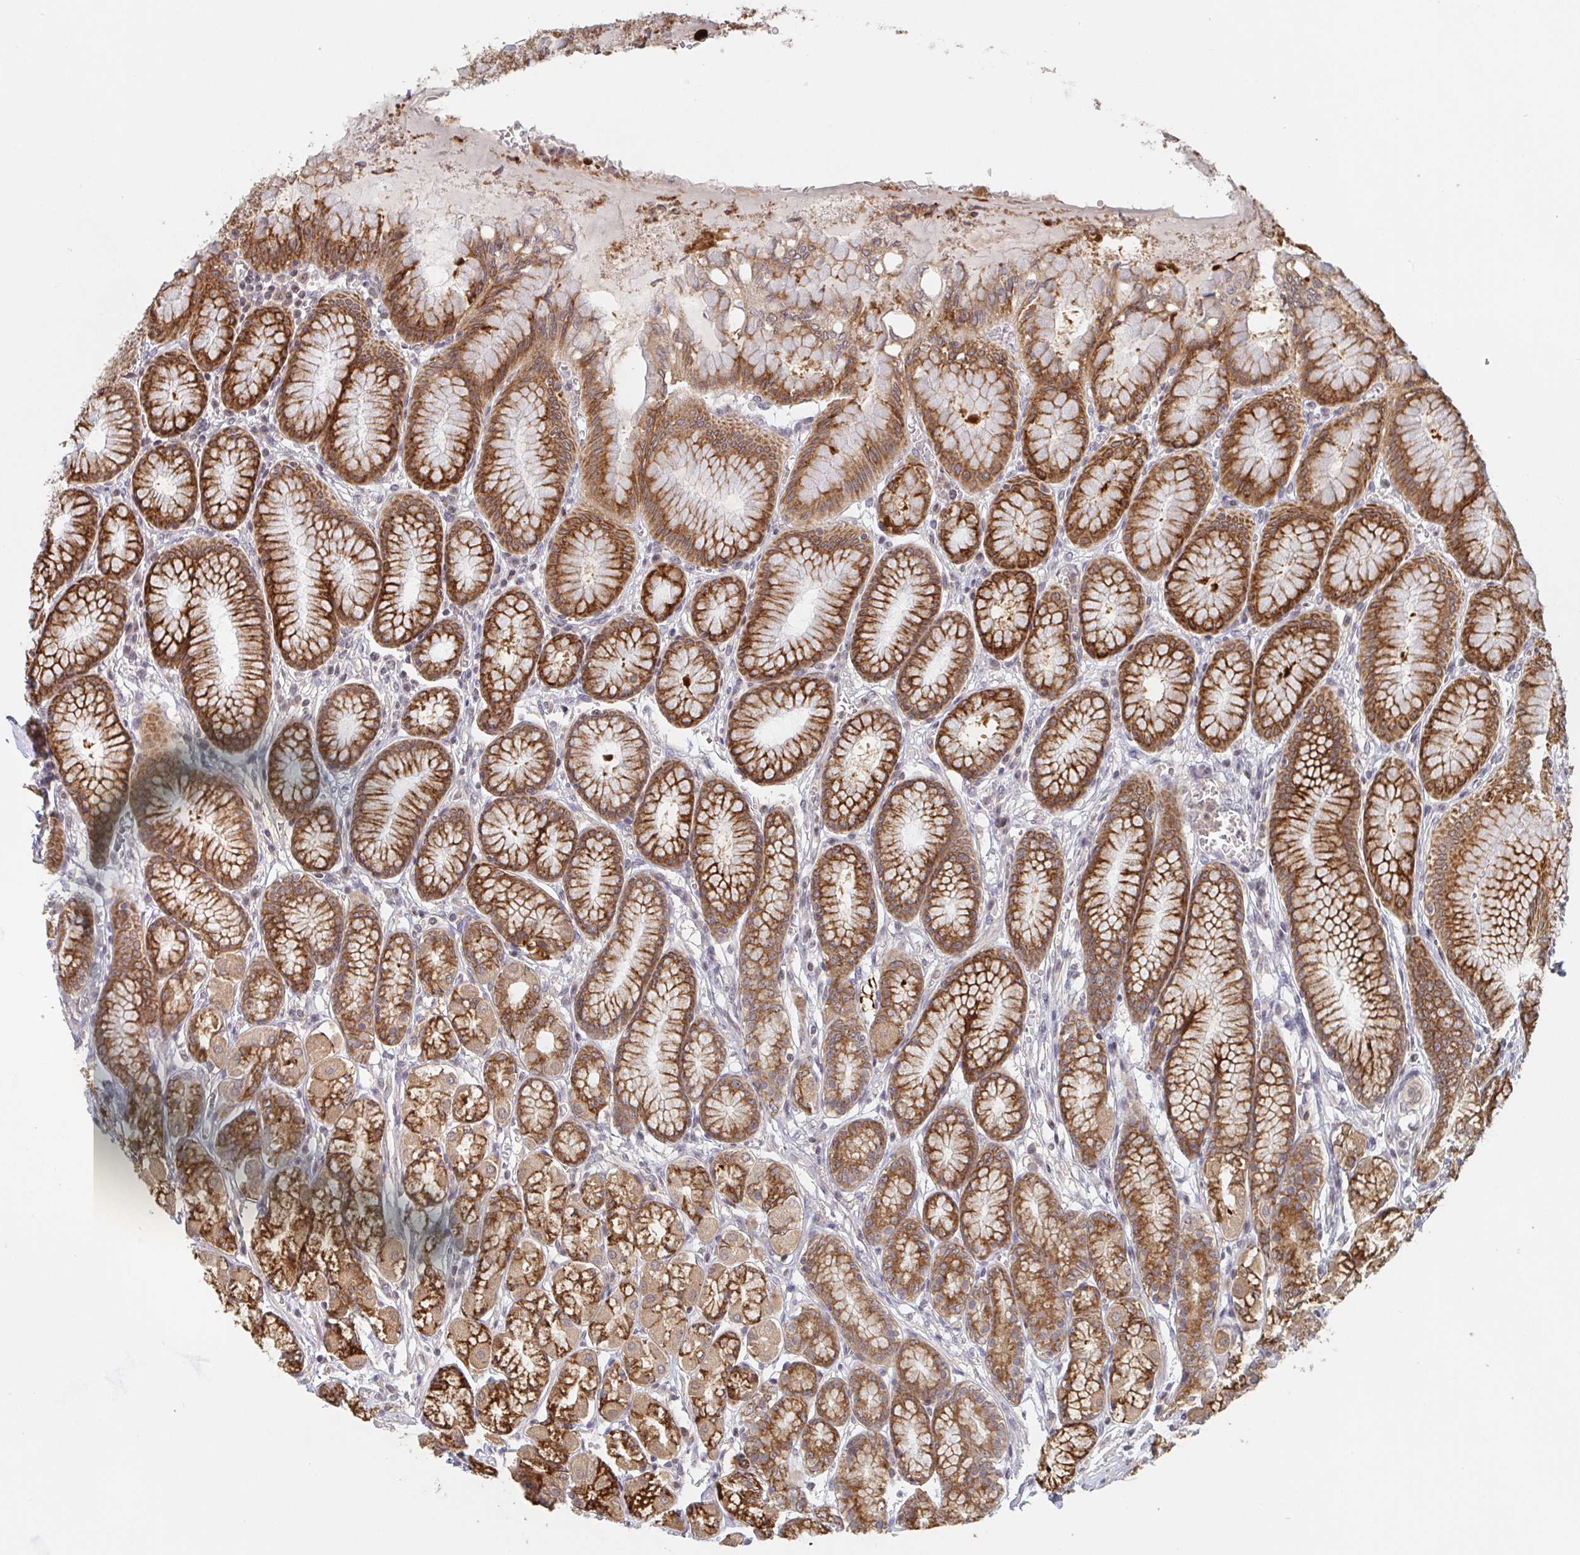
{"staining": {"intensity": "strong", "quantity": ">75%", "location": "cytoplasmic/membranous"}, "tissue": "stomach", "cell_type": "Glandular cells", "image_type": "normal", "snomed": [{"axis": "morphology", "description": "Normal tissue, NOS"}, {"axis": "topography", "description": "Stomach"}, {"axis": "topography", "description": "Stomach, lower"}], "caption": "DAB immunohistochemical staining of normal stomach demonstrates strong cytoplasmic/membranous protein staining in approximately >75% of glandular cells. (DAB (3,3'-diaminobenzidine) = brown stain, brightfield microscopy at high magnification).", "gene": "DCST1", "patient": {"sex": "male", "age": 76}}